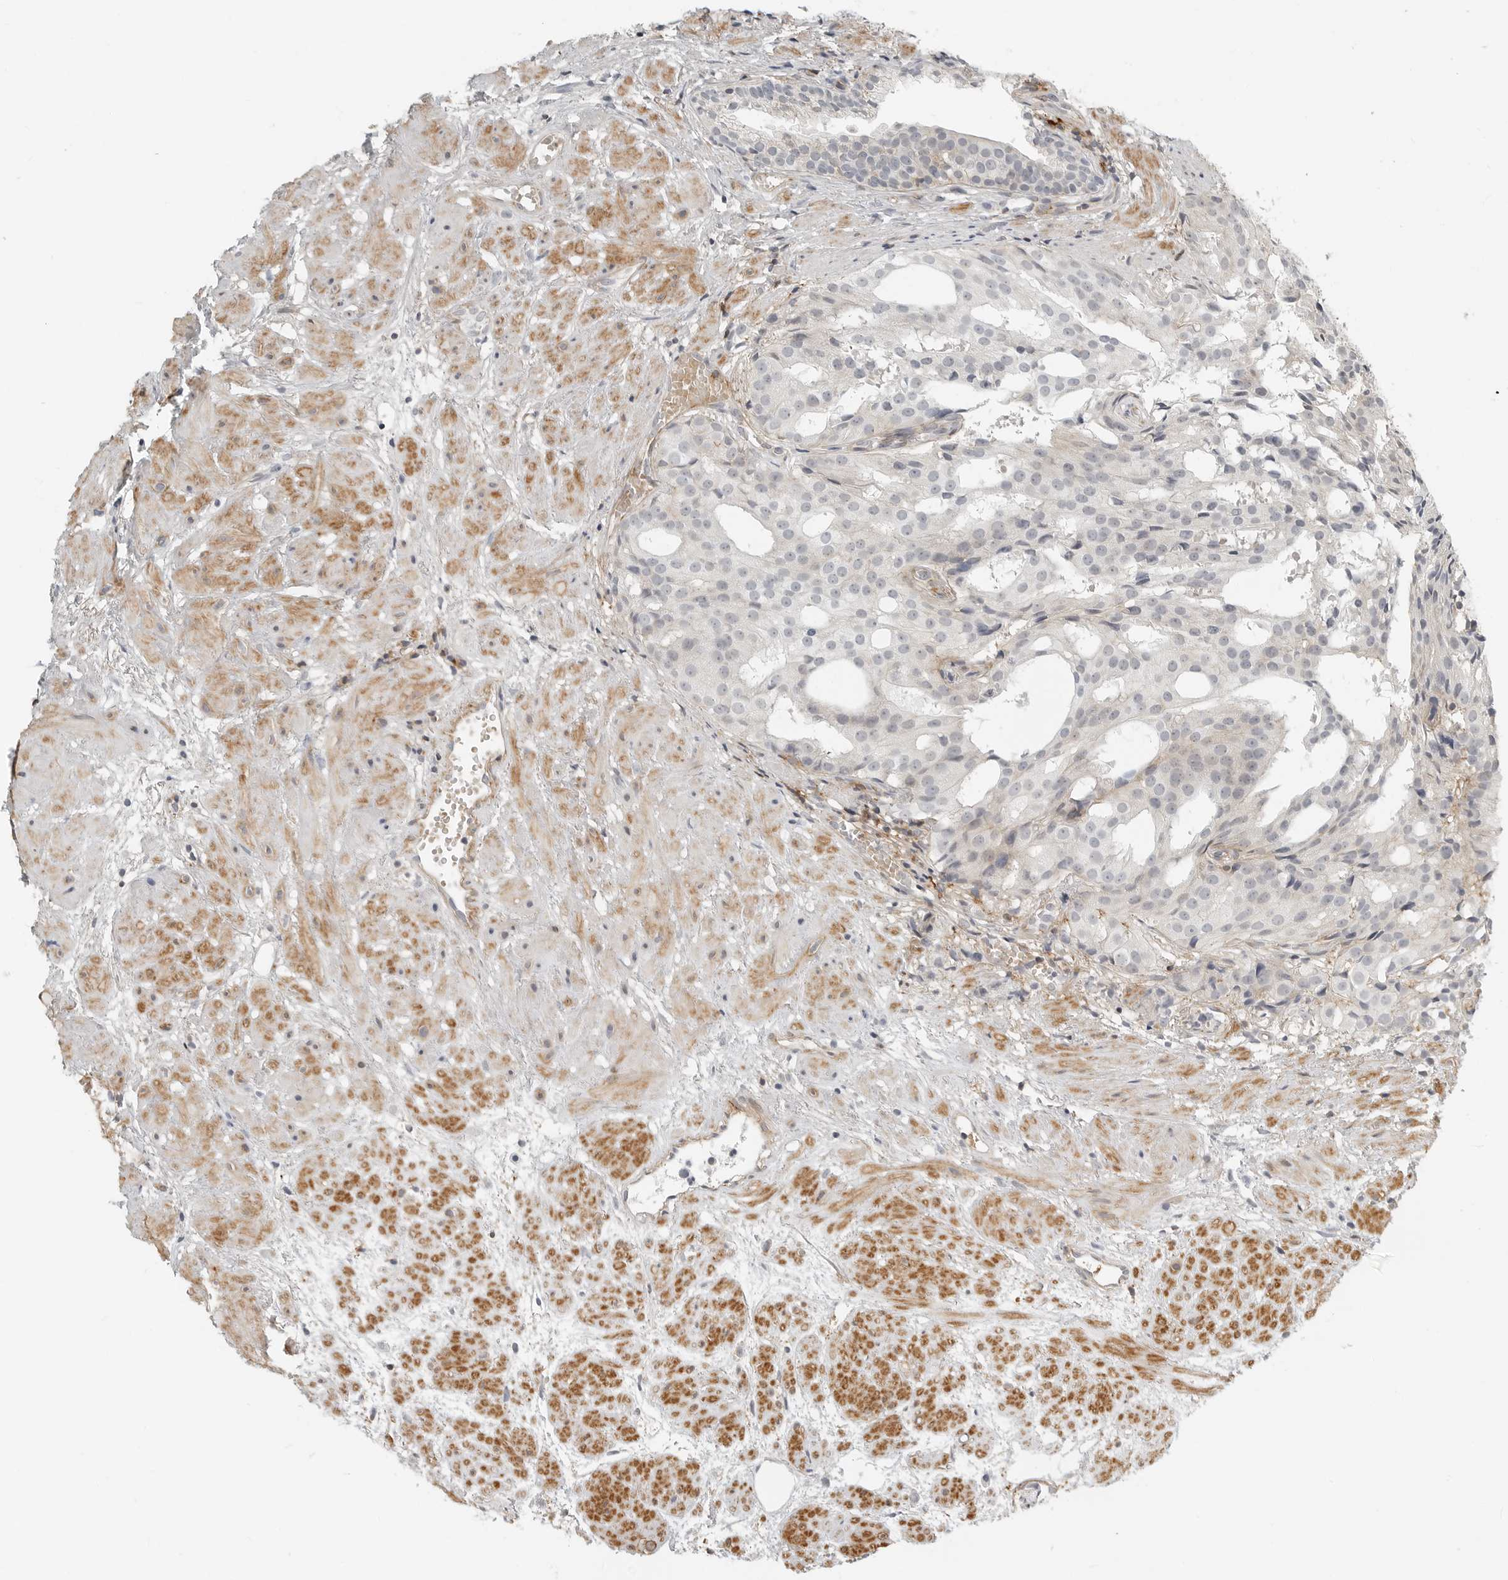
{"staining": {"intensity": "negative", "quantity": "none", "location": "none"}, "tissue": "prostate cancer", "cell_type": "Tumor cells", "image_type": "cancer", "snomed": [{"axis": "morphology", "description": "Adenocarcinoma, Low grade"}, {"axis": "topography", "description": "Prostate"}], "caption": "Prostate cancer (low-grade adenocarcinoma) stained for a protein using immunohistochemistry (IHC) displays no positivity tumor cells.", "gene": "LEFTY2", "patient": {"sex": "male", "age": 88}}